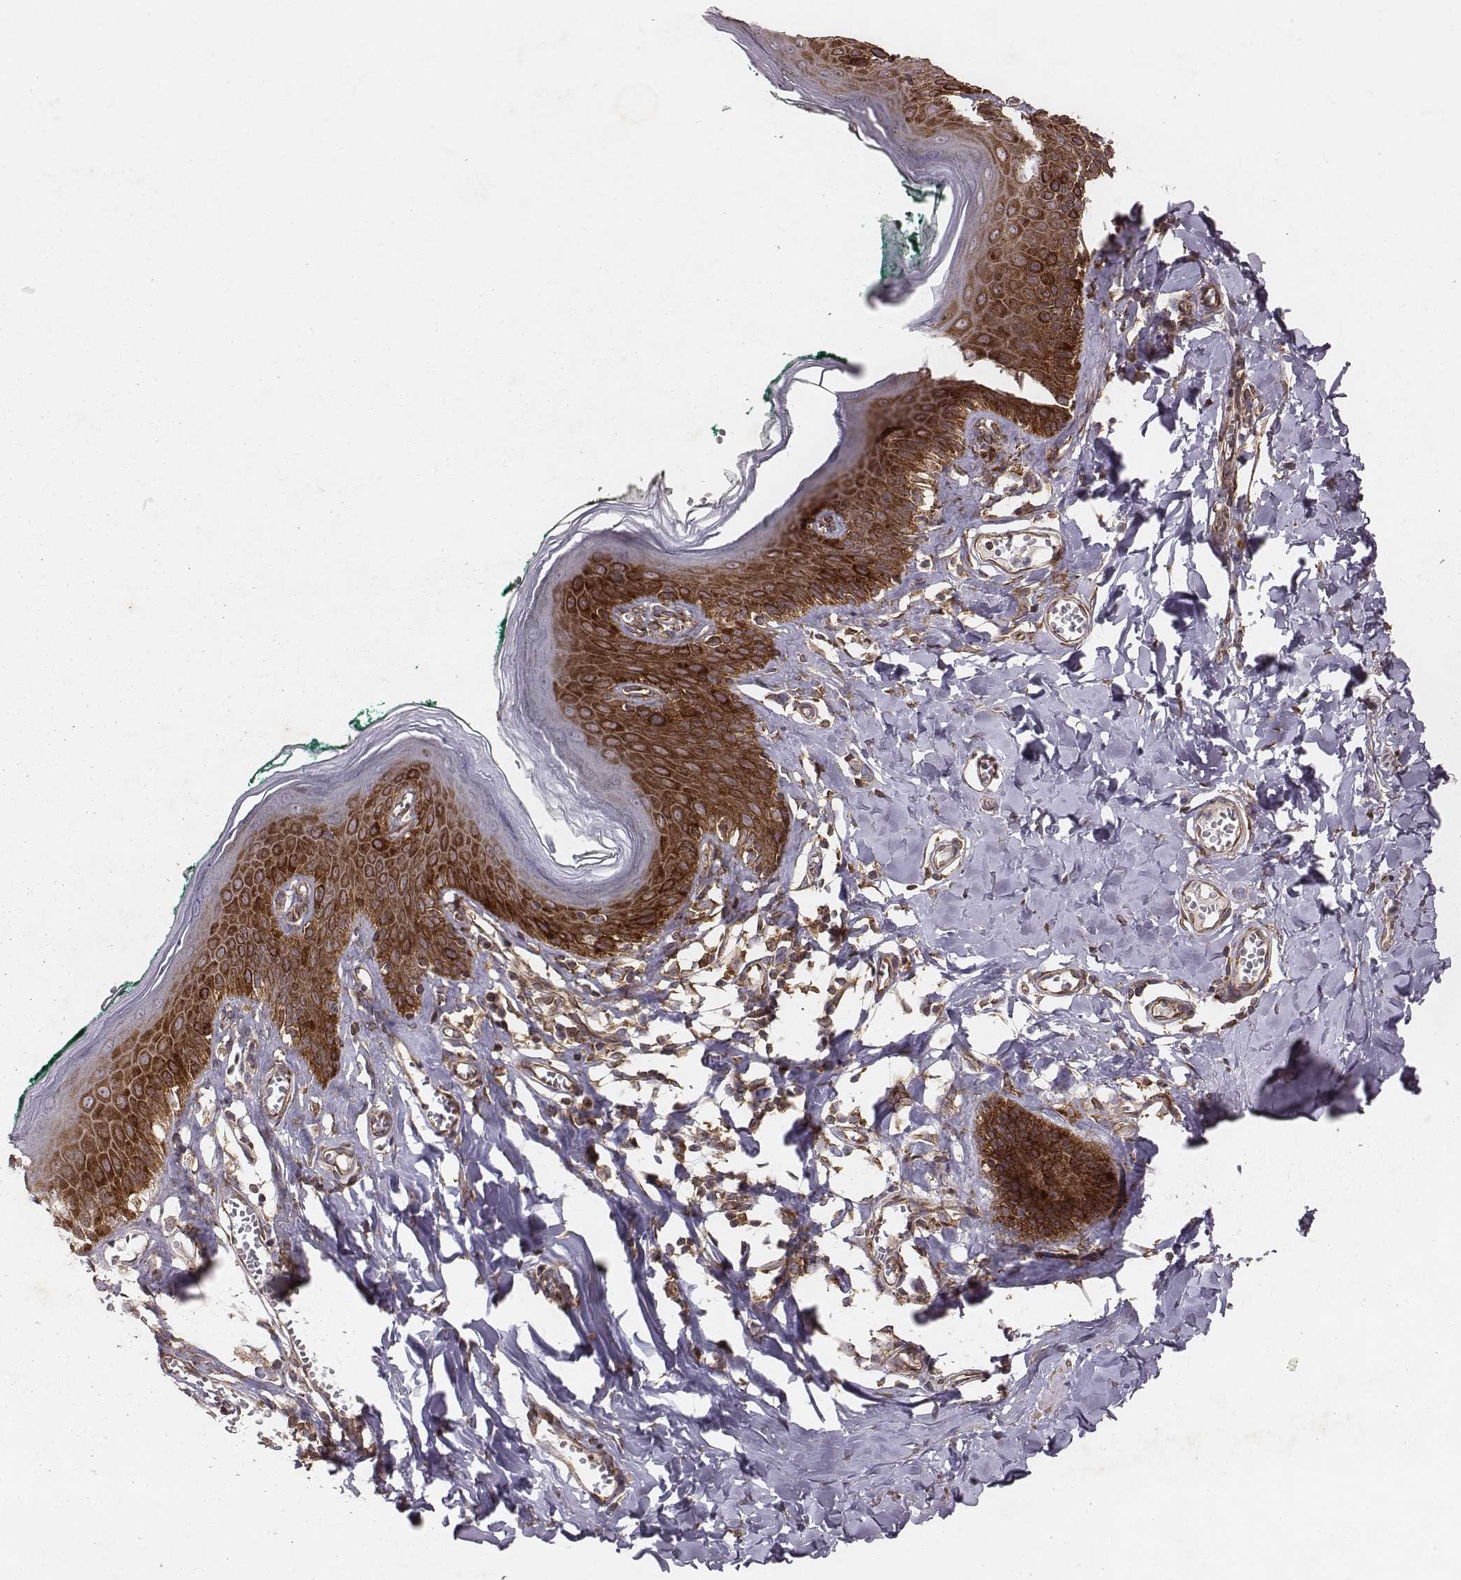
{"staining": {"intensity": "strong", "quantity": ">75%", "location": "cytoplasmic/membranous"}, "tissue": "skin", "cell_type": "Epidermal cells", "image_type": "normal", "snomed": [{"axis": "morphology", "description": "Normal tissue, NOS"}, {"axis": "topography", "description": "Vulva"}, {"axis": "topography", "description": "Peripheral nerve tissue"}], "caption": "The image shows staining of unremarkable skin, revealing strong cytoplasmic/membranous protein positivity (brown color) within epidermal cells. The staining was performed using DAB, with brown indicating positive protein expression. Nuclei are stained blue with hematoxylin.", "gene": "TXLNA", "patient": {"sex": "female", "age": 66}}